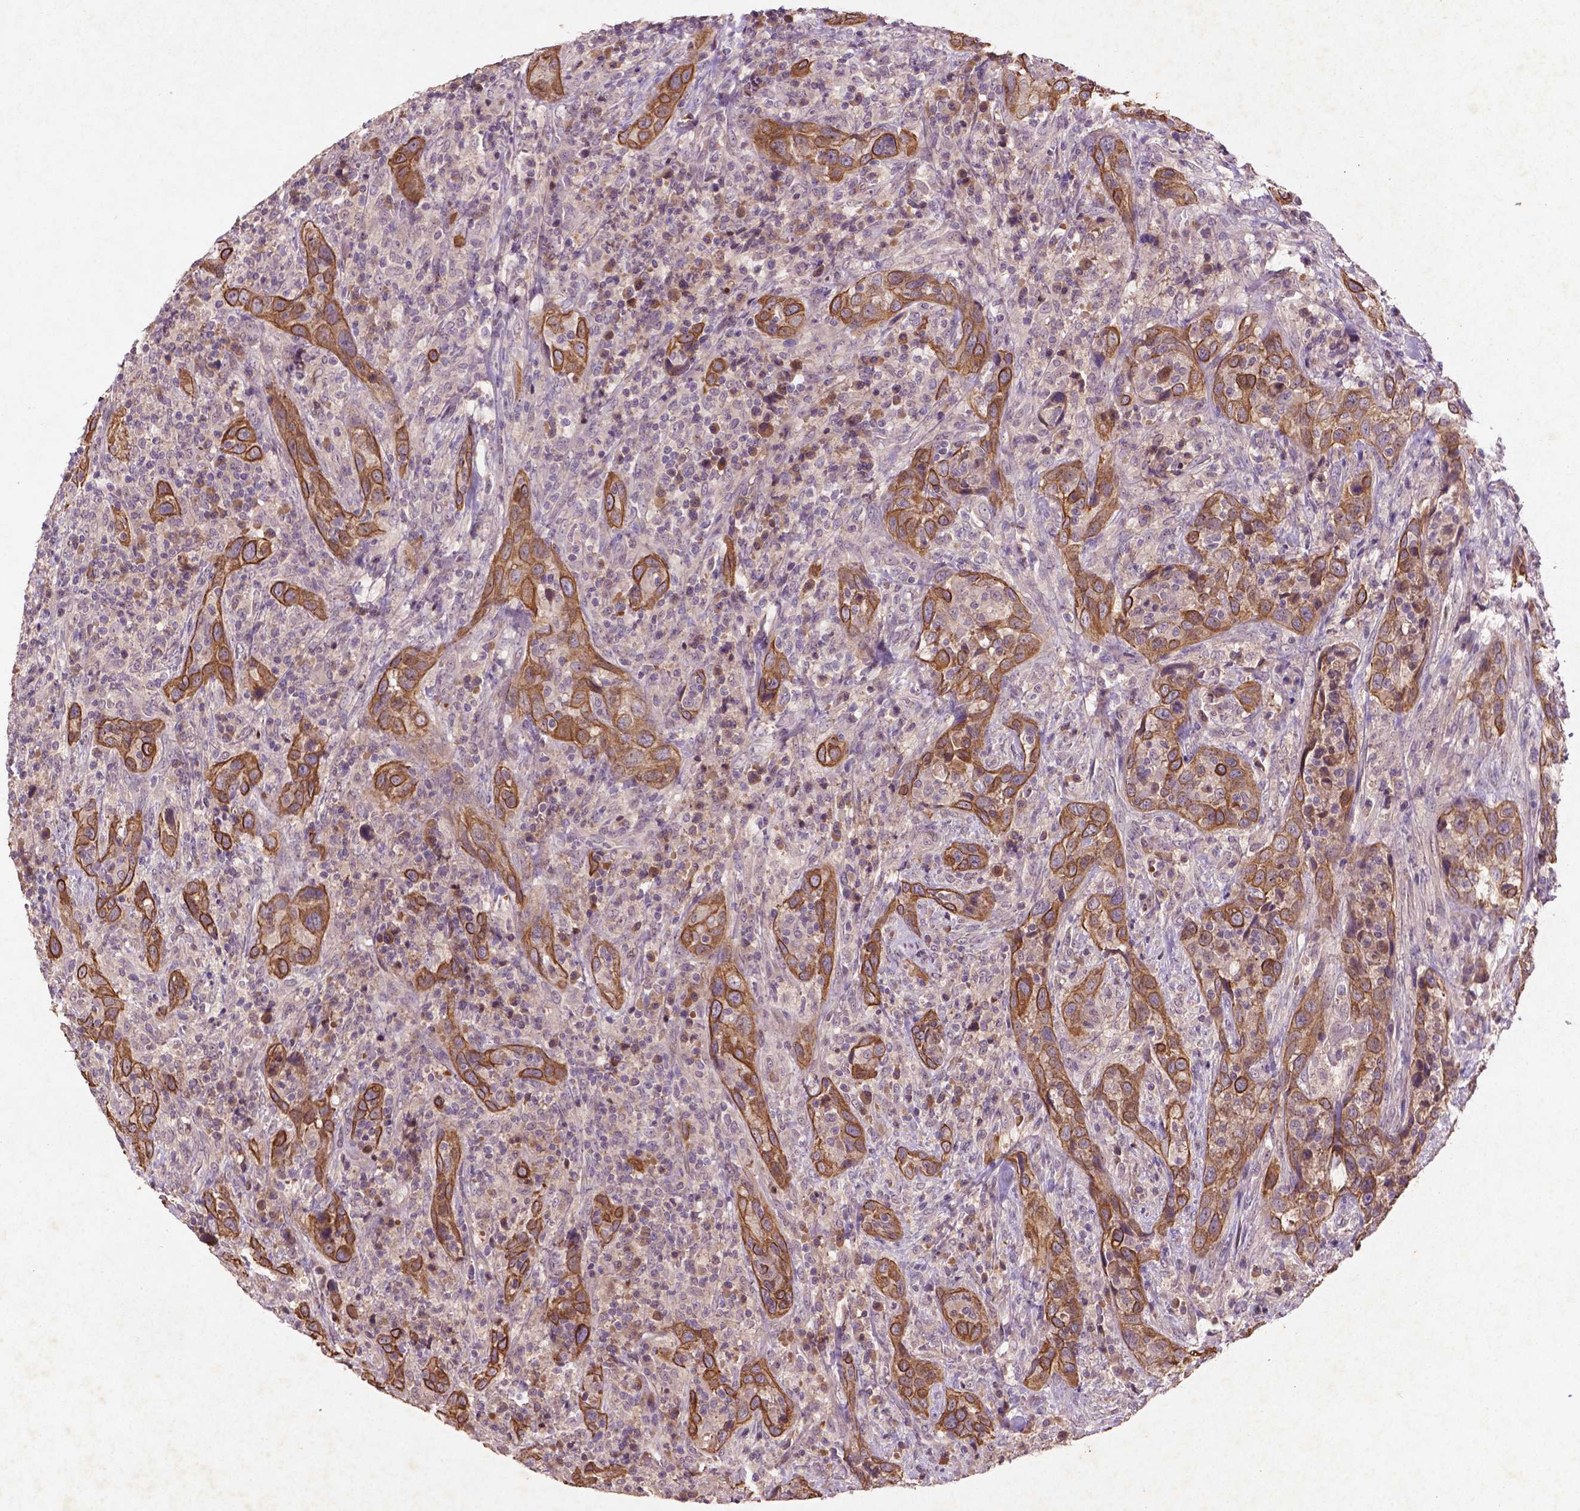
{"staining": {"intensity": "strong", "quantity": ">75%", "location": "cytoplasmic/membranous"}, "tissue": "urothelial cancer", "cell_type": "Tumor cells", "image_type": "cancer", "snomed": [{"axis": "morphology", "description": "Urothelial carcinoma, NOS"}, {"axis": "morphology", "description": "Urothelial carcinoma, High grade"}, {"axis": "topography", "description": "Urinary bladder"}], "caption": "A brown stain shows strong cytoplasmic/membranous expression of a protein in human urothelial cancer tumor cells.", "gene": "COQ2", "patient": {"sex": "female", "age": 64}}